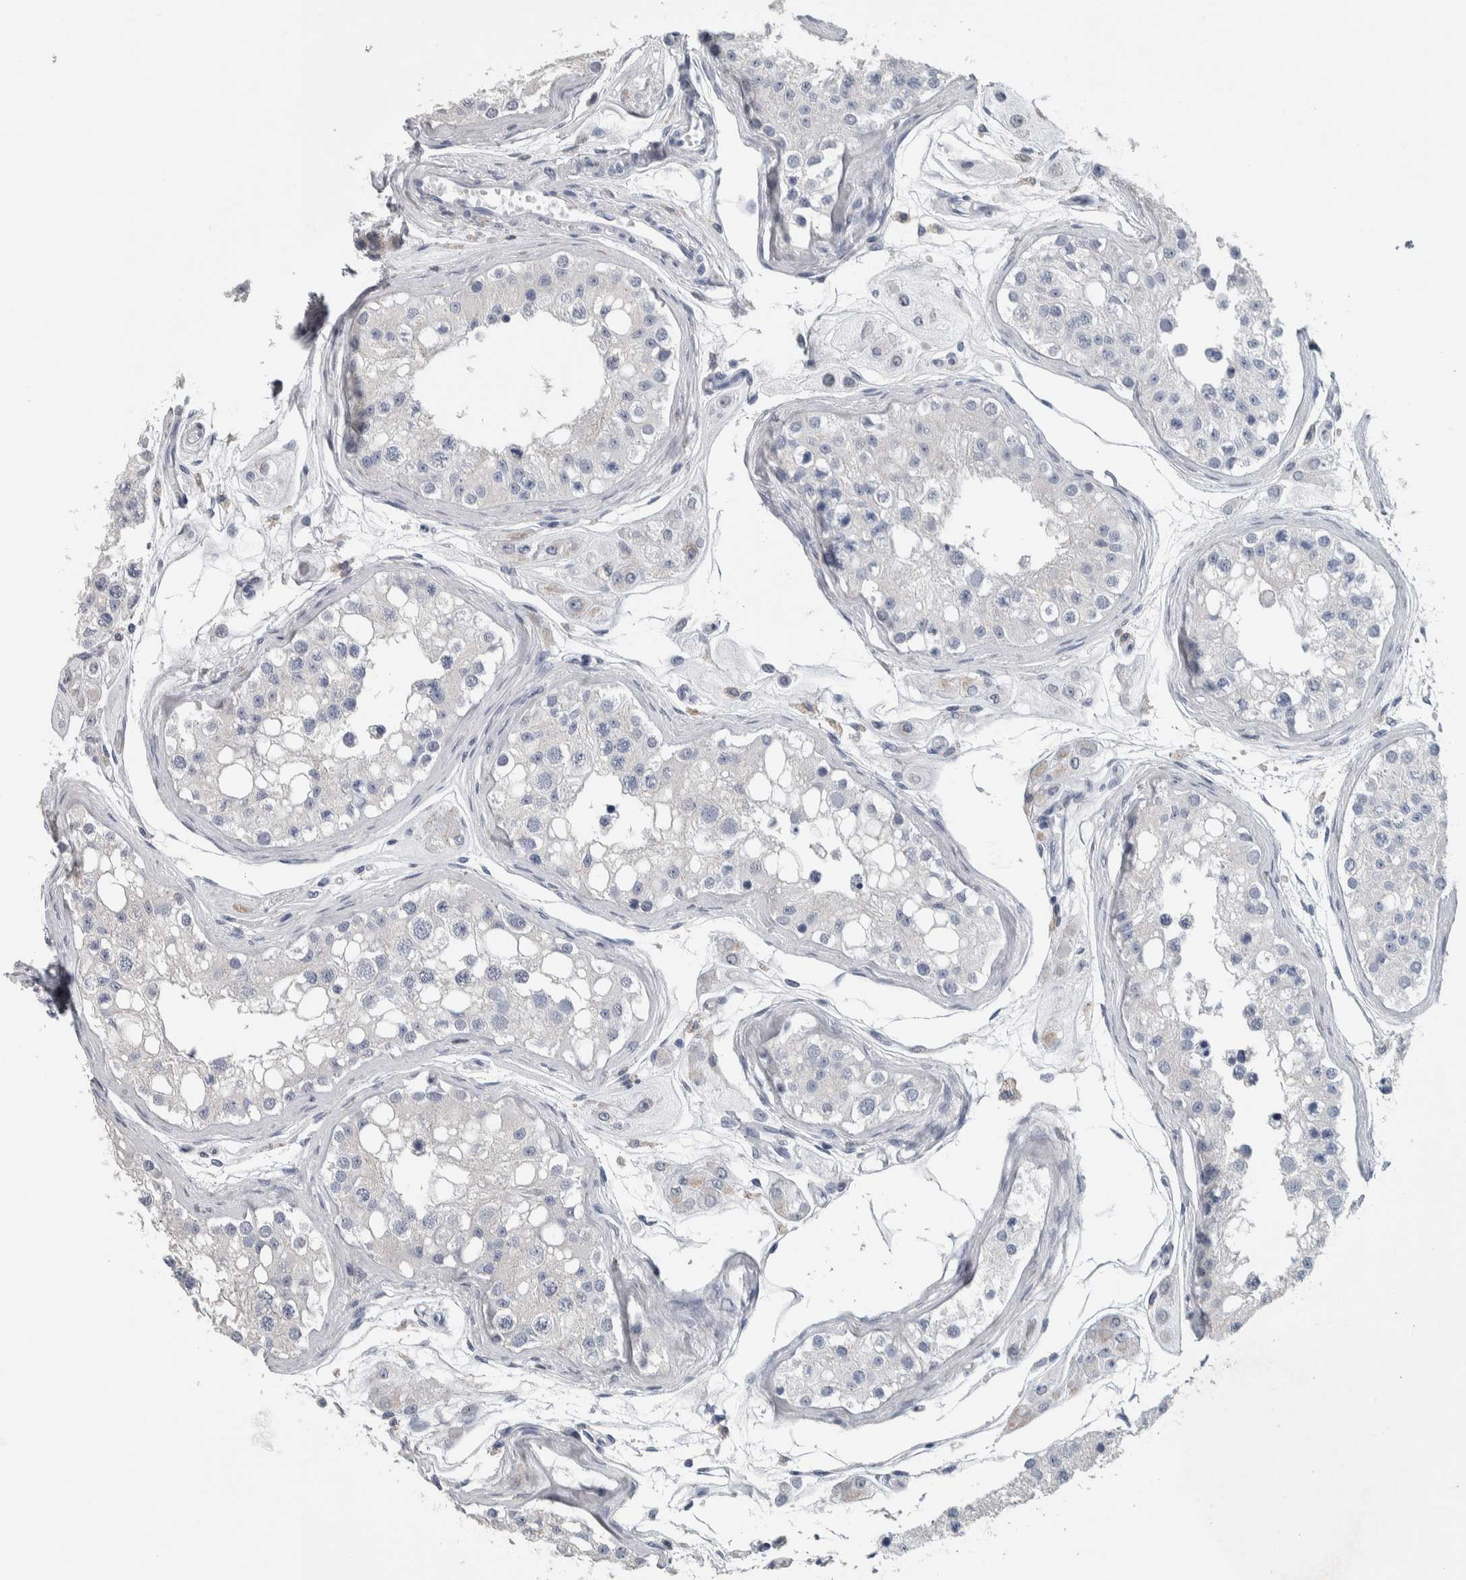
{"staining": {"intensity": "negative", "quantity": "none", "location": "none"}, "tissue": "testis", "cell_type": "Cells in seminiferous ducts", "image_type": "normal", "snomed": [{"axis": "morphology", "description": "Normal tissue, NOS"}, {"axis": "morphology", "description": "Adenocarcinoma, metastatic, NOS"}, {"axis": "topography", "description": "Testis"}], "caption": "High power microscopy photomicrograph of an IHC histopathology image of unremarkable testis, revealing no significant staining in cells in seminiferous ducts.", "gene": "SKAP2", "patient": {"sex": "male", "age": 26}}